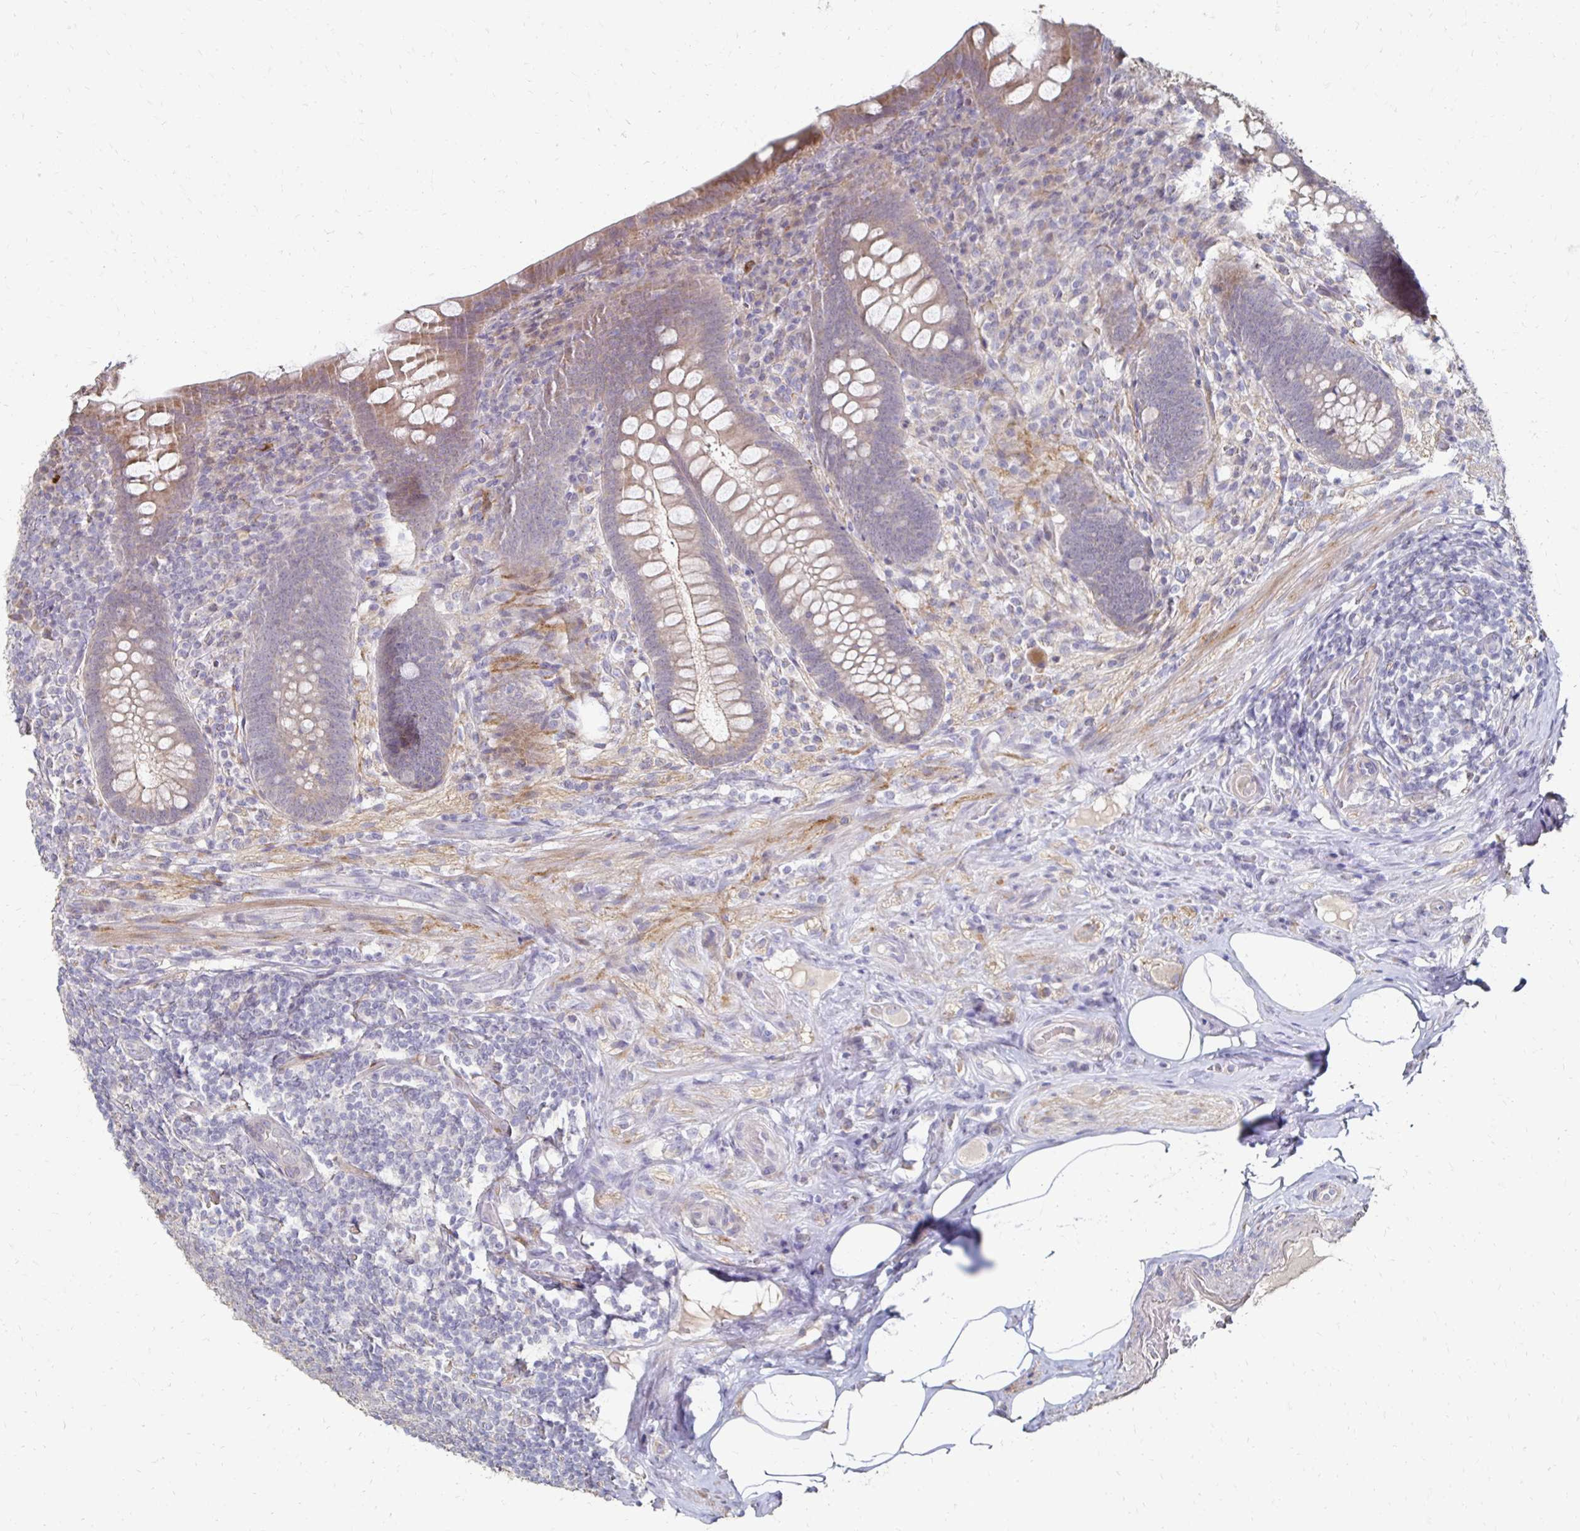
{"staining": {"intensity": "moderate", "quantity": "<25%", "location": "cytoplasmic/membranous"}, "tissue": "appendix", "cell_type": "Glandular cells", "image_type": "normal", "snomed": [{"axis": "morphology", "description": "Normal tissue, NOS"}, {"axis": "topography", "description": "Appendix"}], "caption": "Protein expression analysis of unremarkable human appendix reveals moderate cytoplasmic/membranous expression in about <25% of glandular cells.", "gene": "ZNF727", "patient": {"sex": "male", "age": 71}}